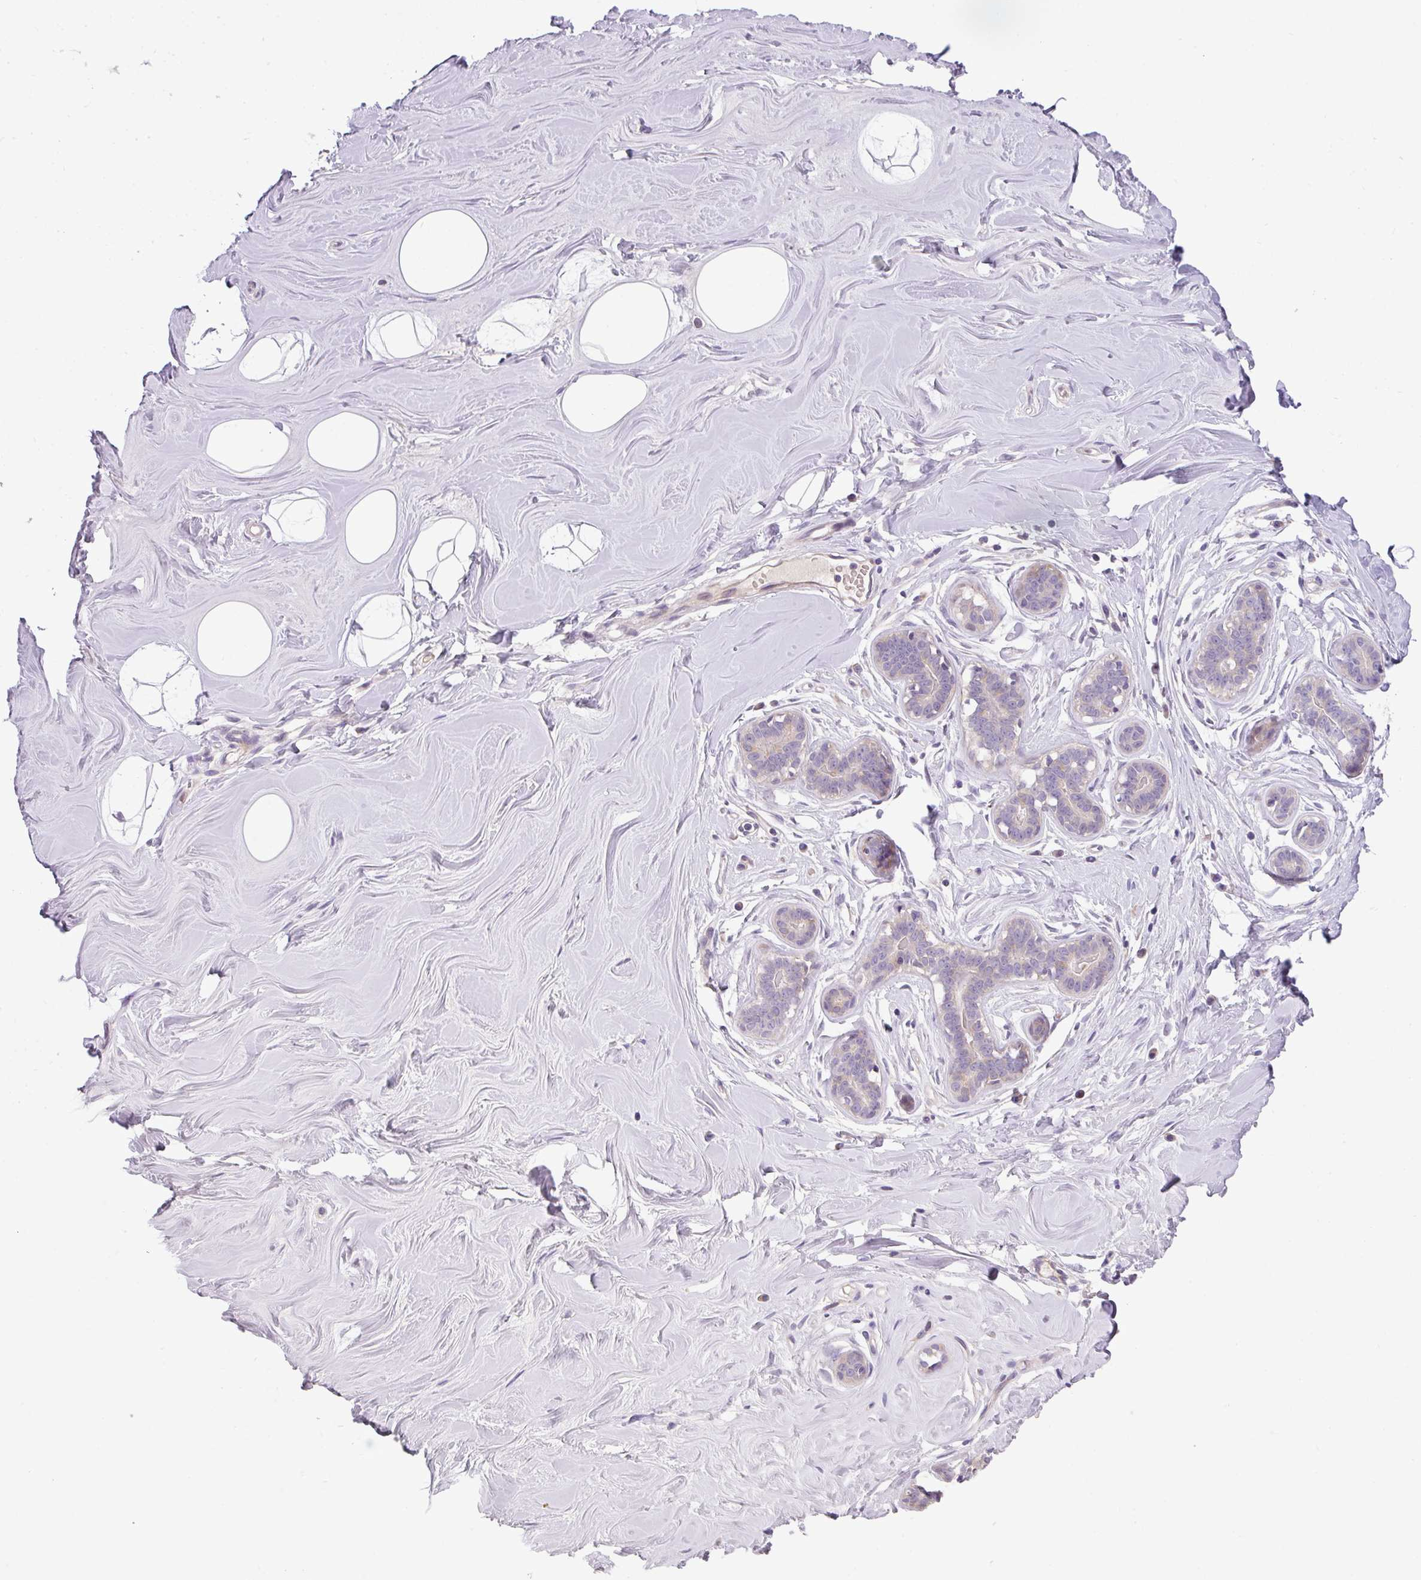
{"staining": {"intensity": "negative", "quantity": "none", "location": "none"}, "tissue": "breast", "cell_type": "Adipocytes", "image_type": "normal", "snomed": [{"axis": "morphology", "description": "Normal tissue, NOS"}, {"axis": "topography", "description": "Breast"}], "caption": "Breast was stained to show a protein in brown. There is no significant expression in adipocytes. (DAB (3,3'-diaminobenzidine) immunohistochemistry (IHC) with hematoxylin counter stain).", "gene": "PIK3R5", "patient": {"sex": "female", "age": 25}}